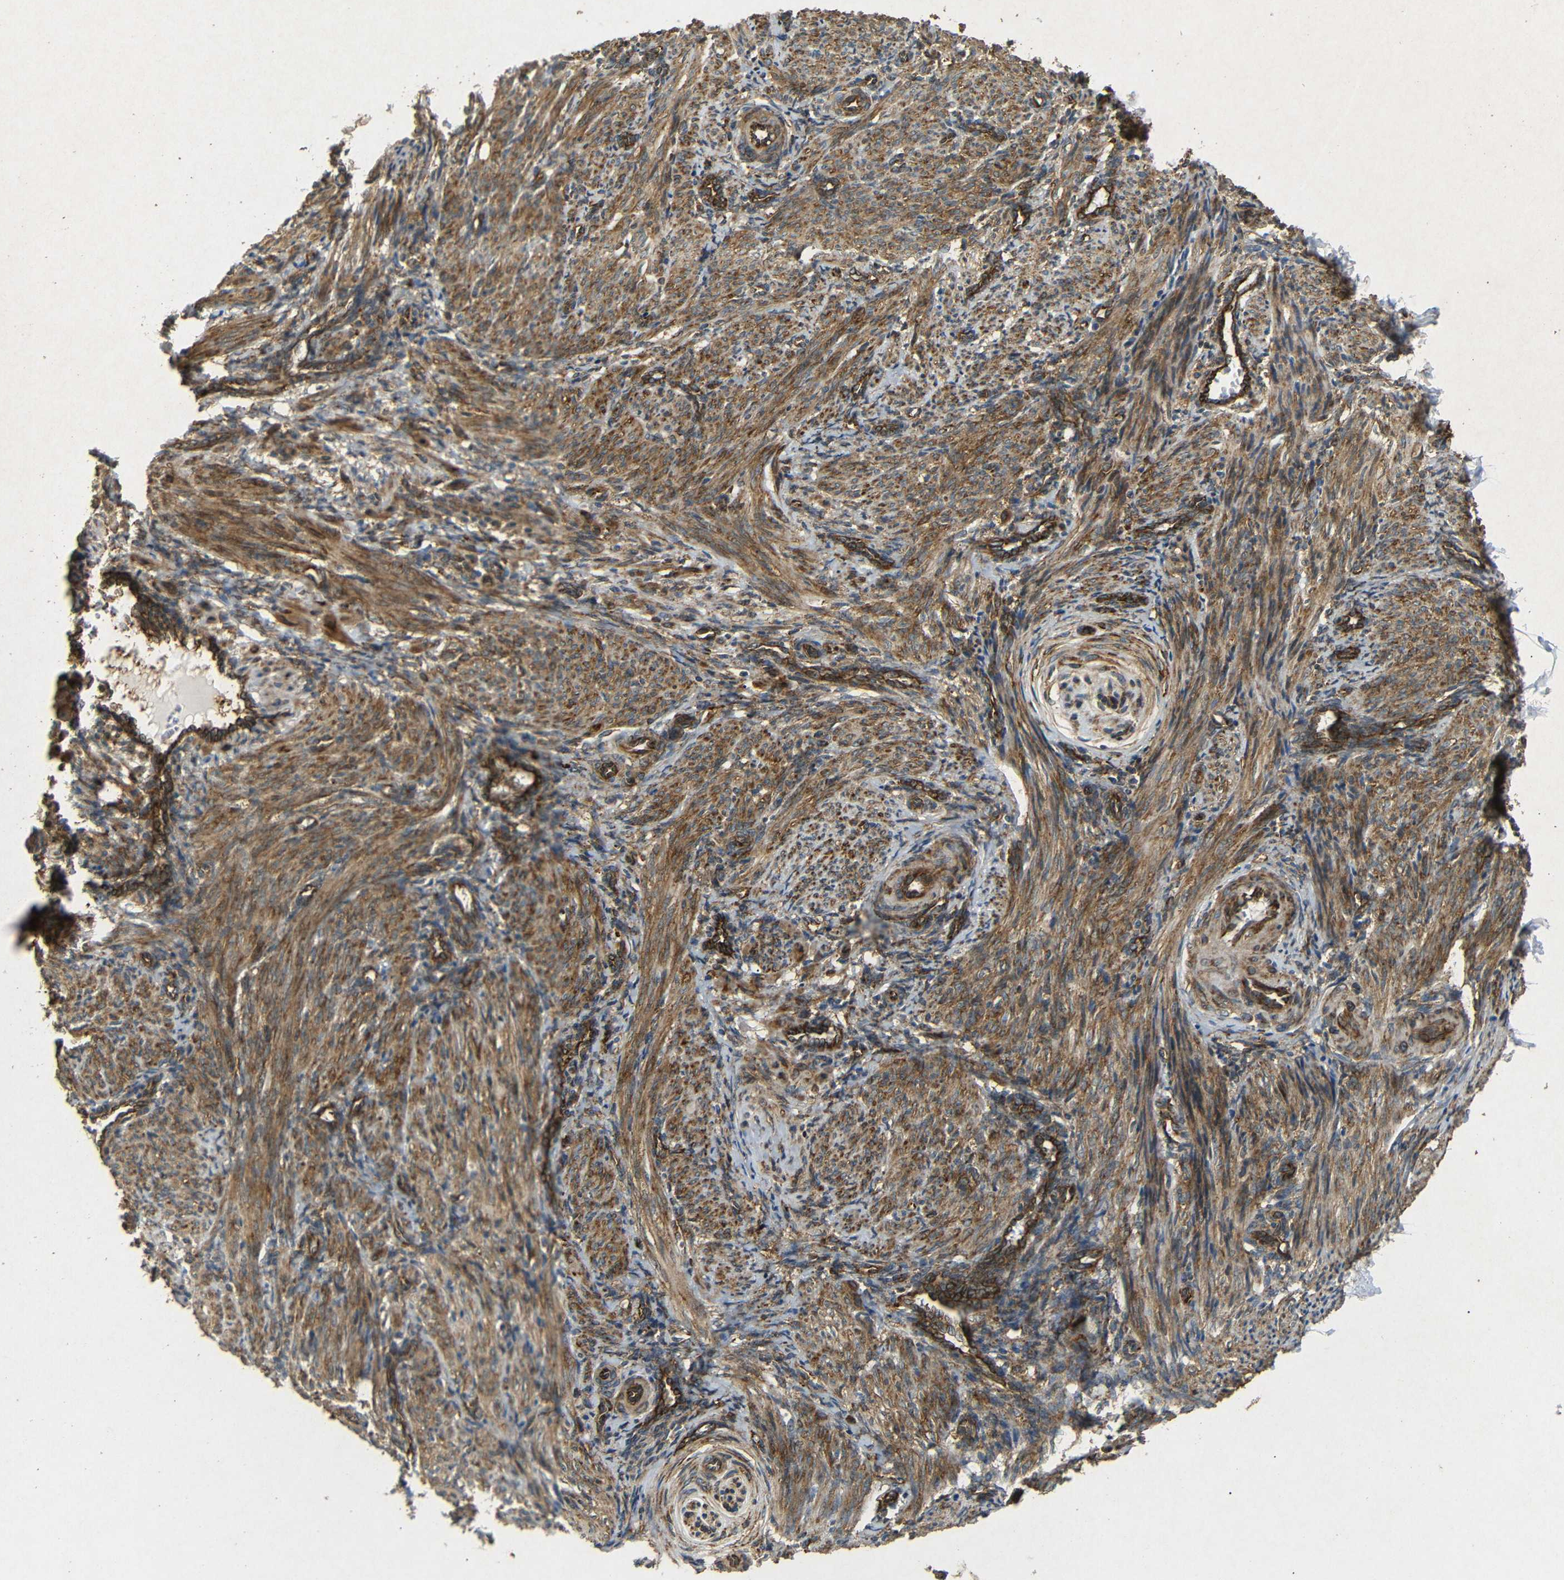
{"staining": {"intensity": "moderate", "quantity": ">75%", "location": "cytoplasmic/membranous"}, "tissue": "smooth muscle", "cell_type": "Smooth muscle cells", "image_type": "normal", "snomed": [{"axis": "morphology", "description": "Normal tissue, NOS"}, {"axis": "topography", "description": "Endometrium"}], "caption": "DAB (3,3'-diaminobenzidine) immunohistochemical staining of benign human smooth muscle exhibits moderate cytoplasmic/membranous protein positivity in approximately >75% of smooth muscle cells.", "gene": "BTF3", "patient": {"sex": "female", "age": 33}}